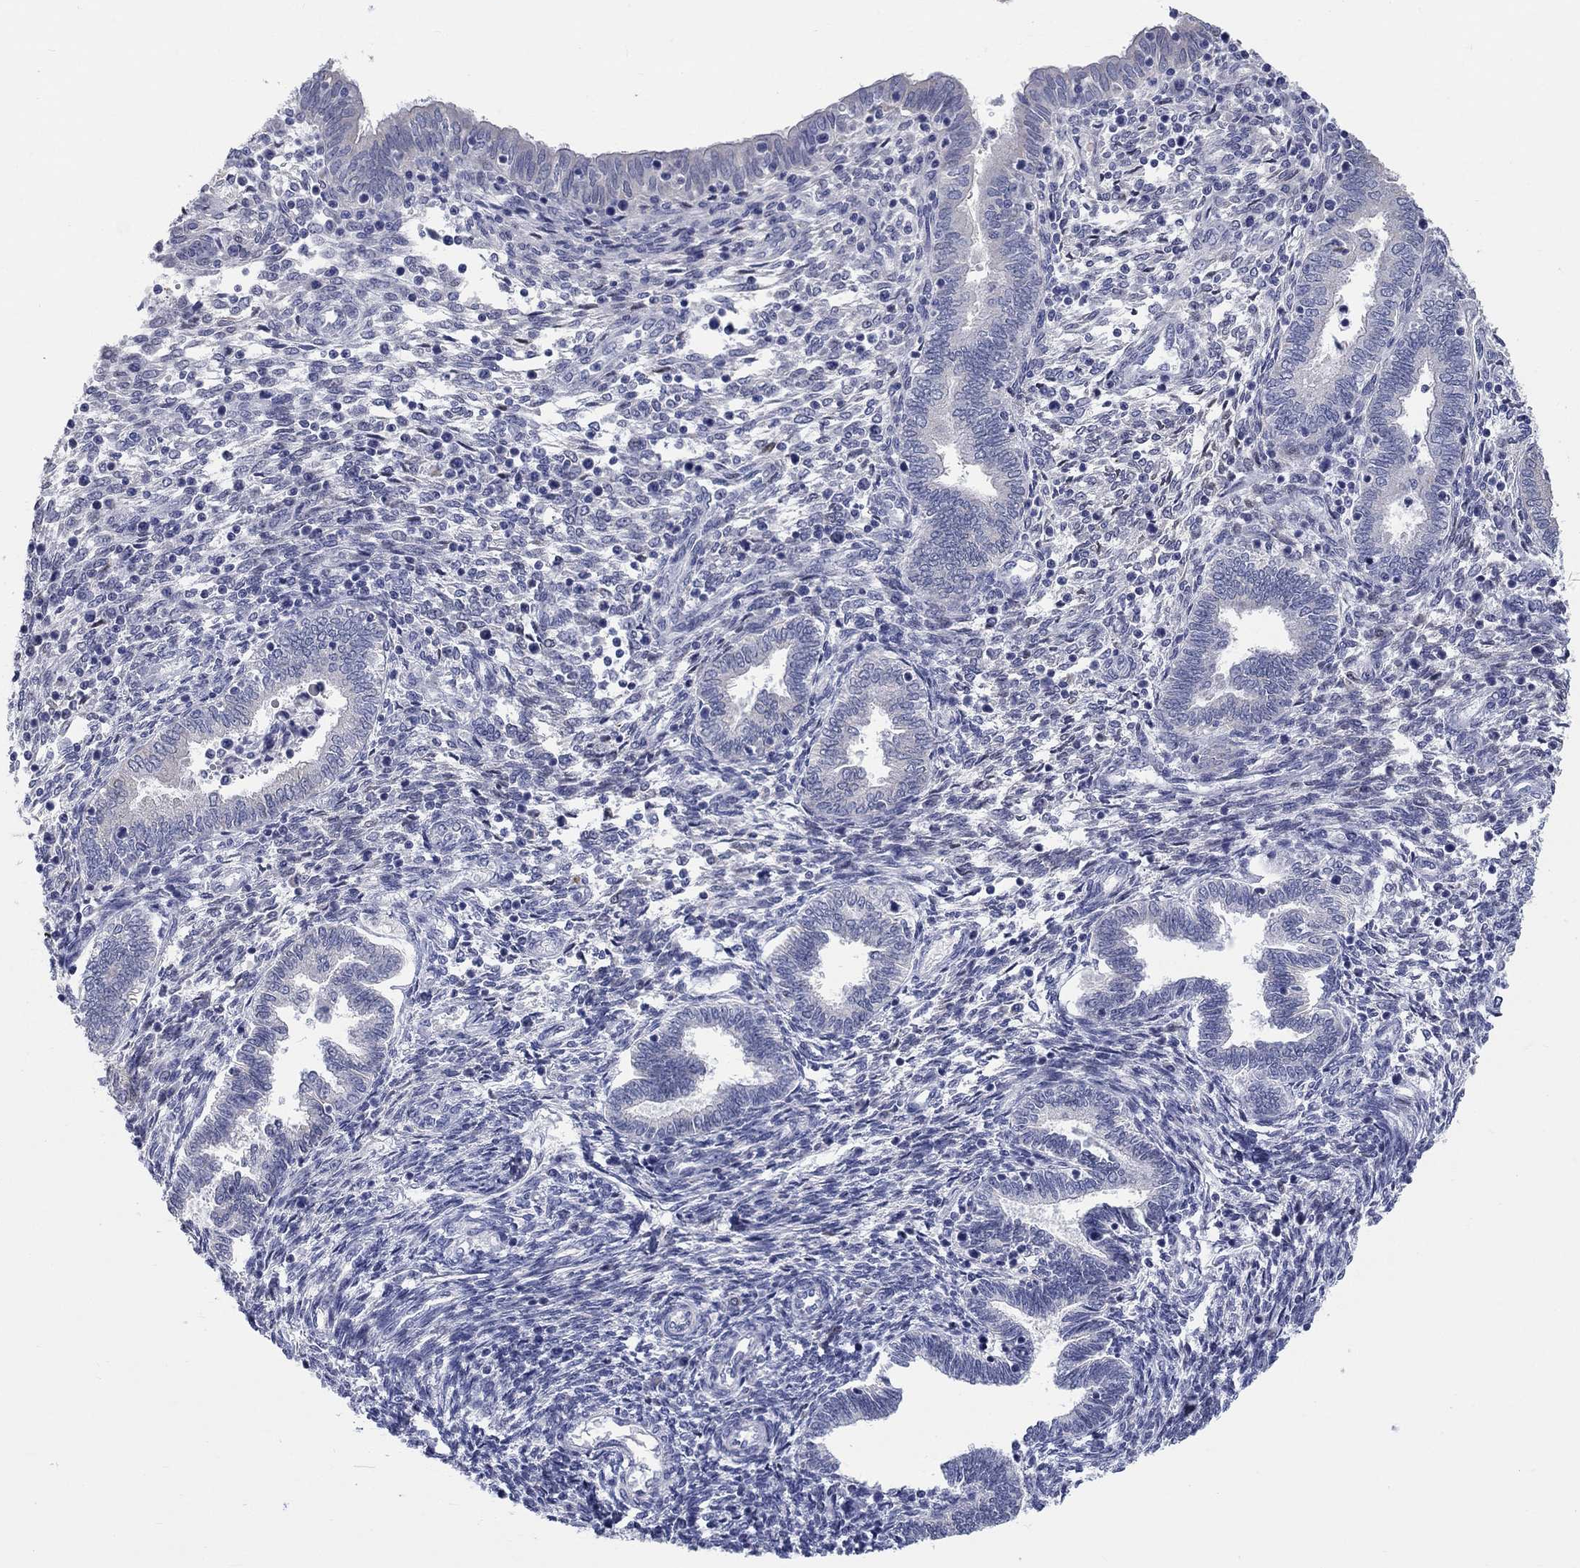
{"staining": {"intensity": "negative", "quantity": "none", "location": "none"}, "tissue": "endometrium", "cell_type": "Cells in endometrial stroma", "image_type": "normal", "snomed": [{"axis": "morphology", "description": "Normal tissue, NOS"}, {"axis": "topography", "description": "Endometrium"}], "caption": "Micrograph shows no protein positivity in cells in endometrial stroma of normal endometrium. (Stains: DAB IHC with hematoxylin counter stain, Microscopy: brightfield microscopy at high magnification).", "gene": "LRRC4C", "patient": {"sex": "female", "age": 42}}